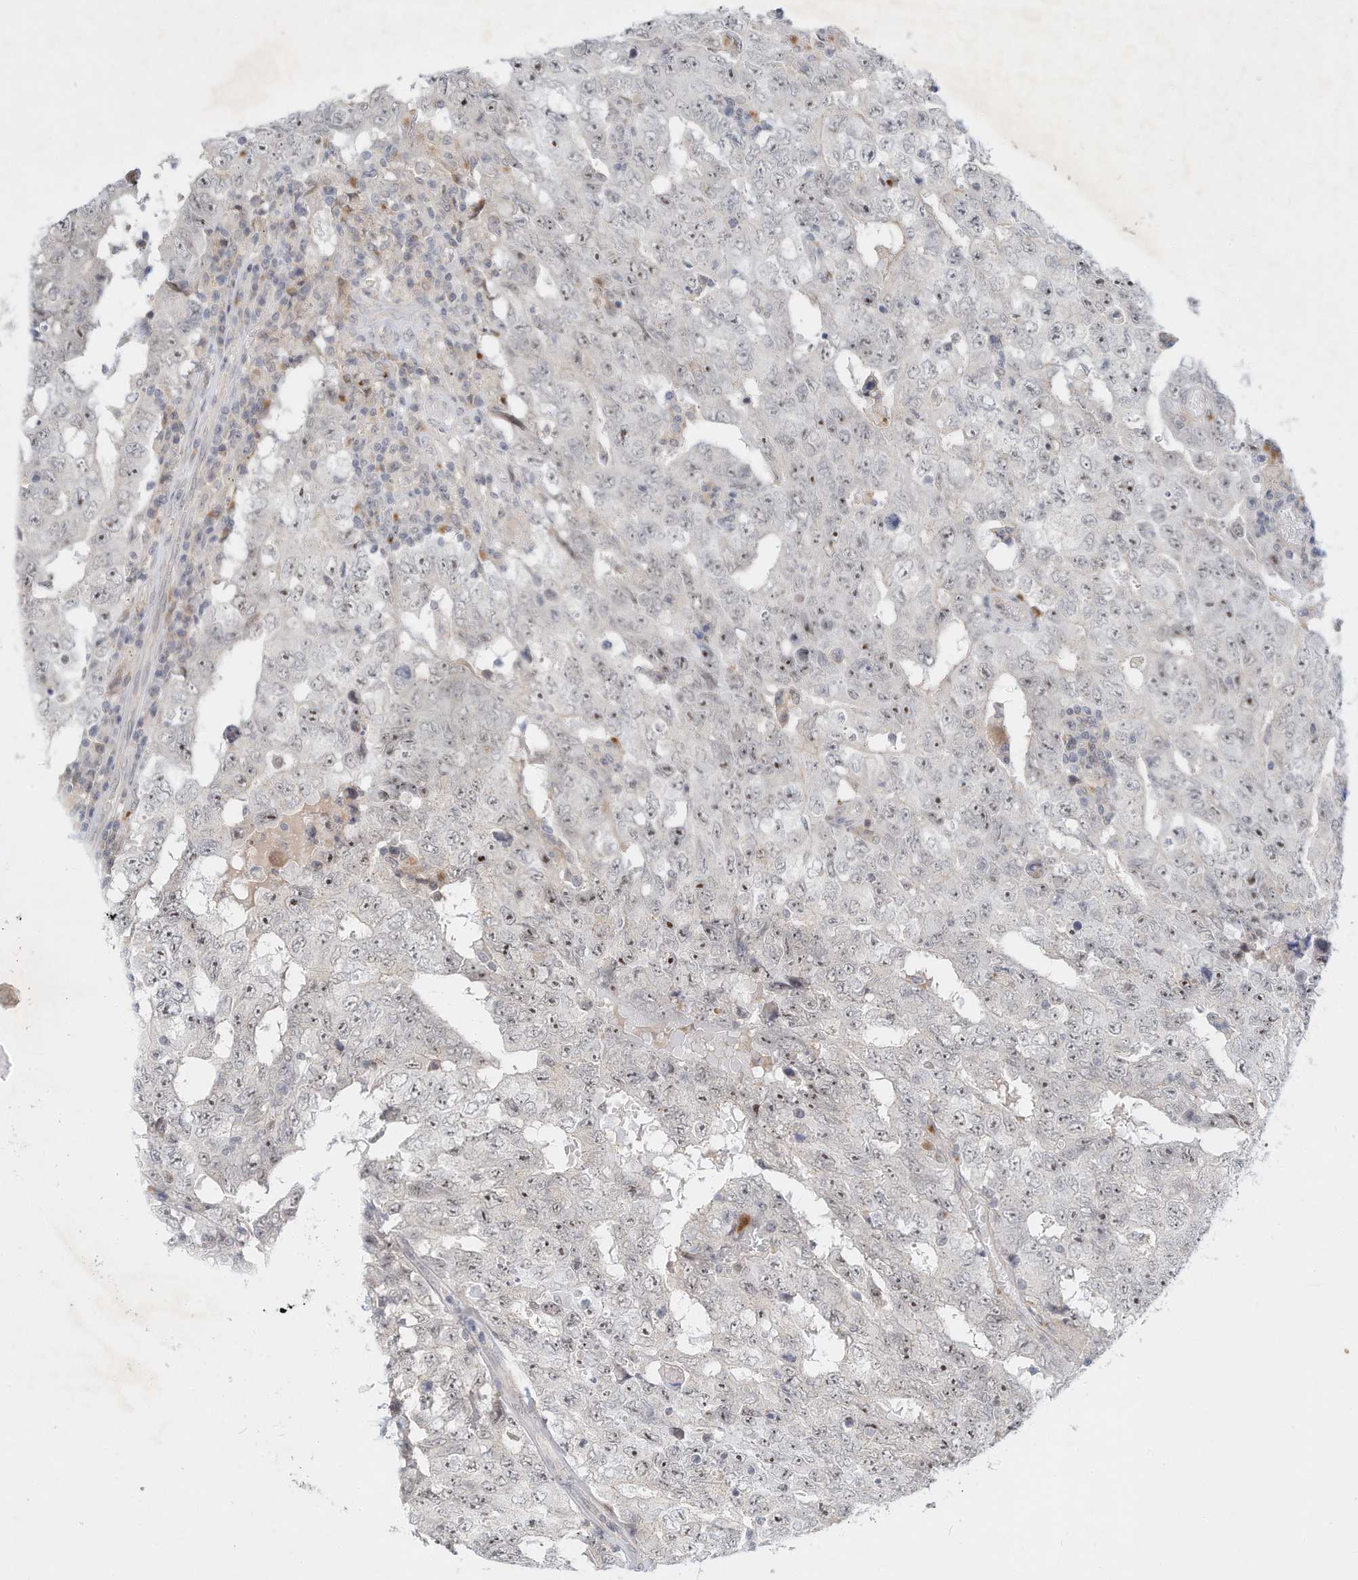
{"staining": {"intensity": "moderate", "quantity": "<25%", "location": "nuclear"}, "tissue": "testis cancer", "cell_type": "Tumor cells", "image_type": "cancer", "snomed": [{"axis": "morphology", "description": "Carcinoma, Embryonal, NOS"}, {"axis": "topography", "description": "Testis"}], "caption": "DAB immunohistochemical staining of human testis embryonal carcinoma reveals moderate nuclear protein positivity in about <25% of tumor cells.", "gene": "PAK6", "patient": {"sex": "male", "age": 26}}